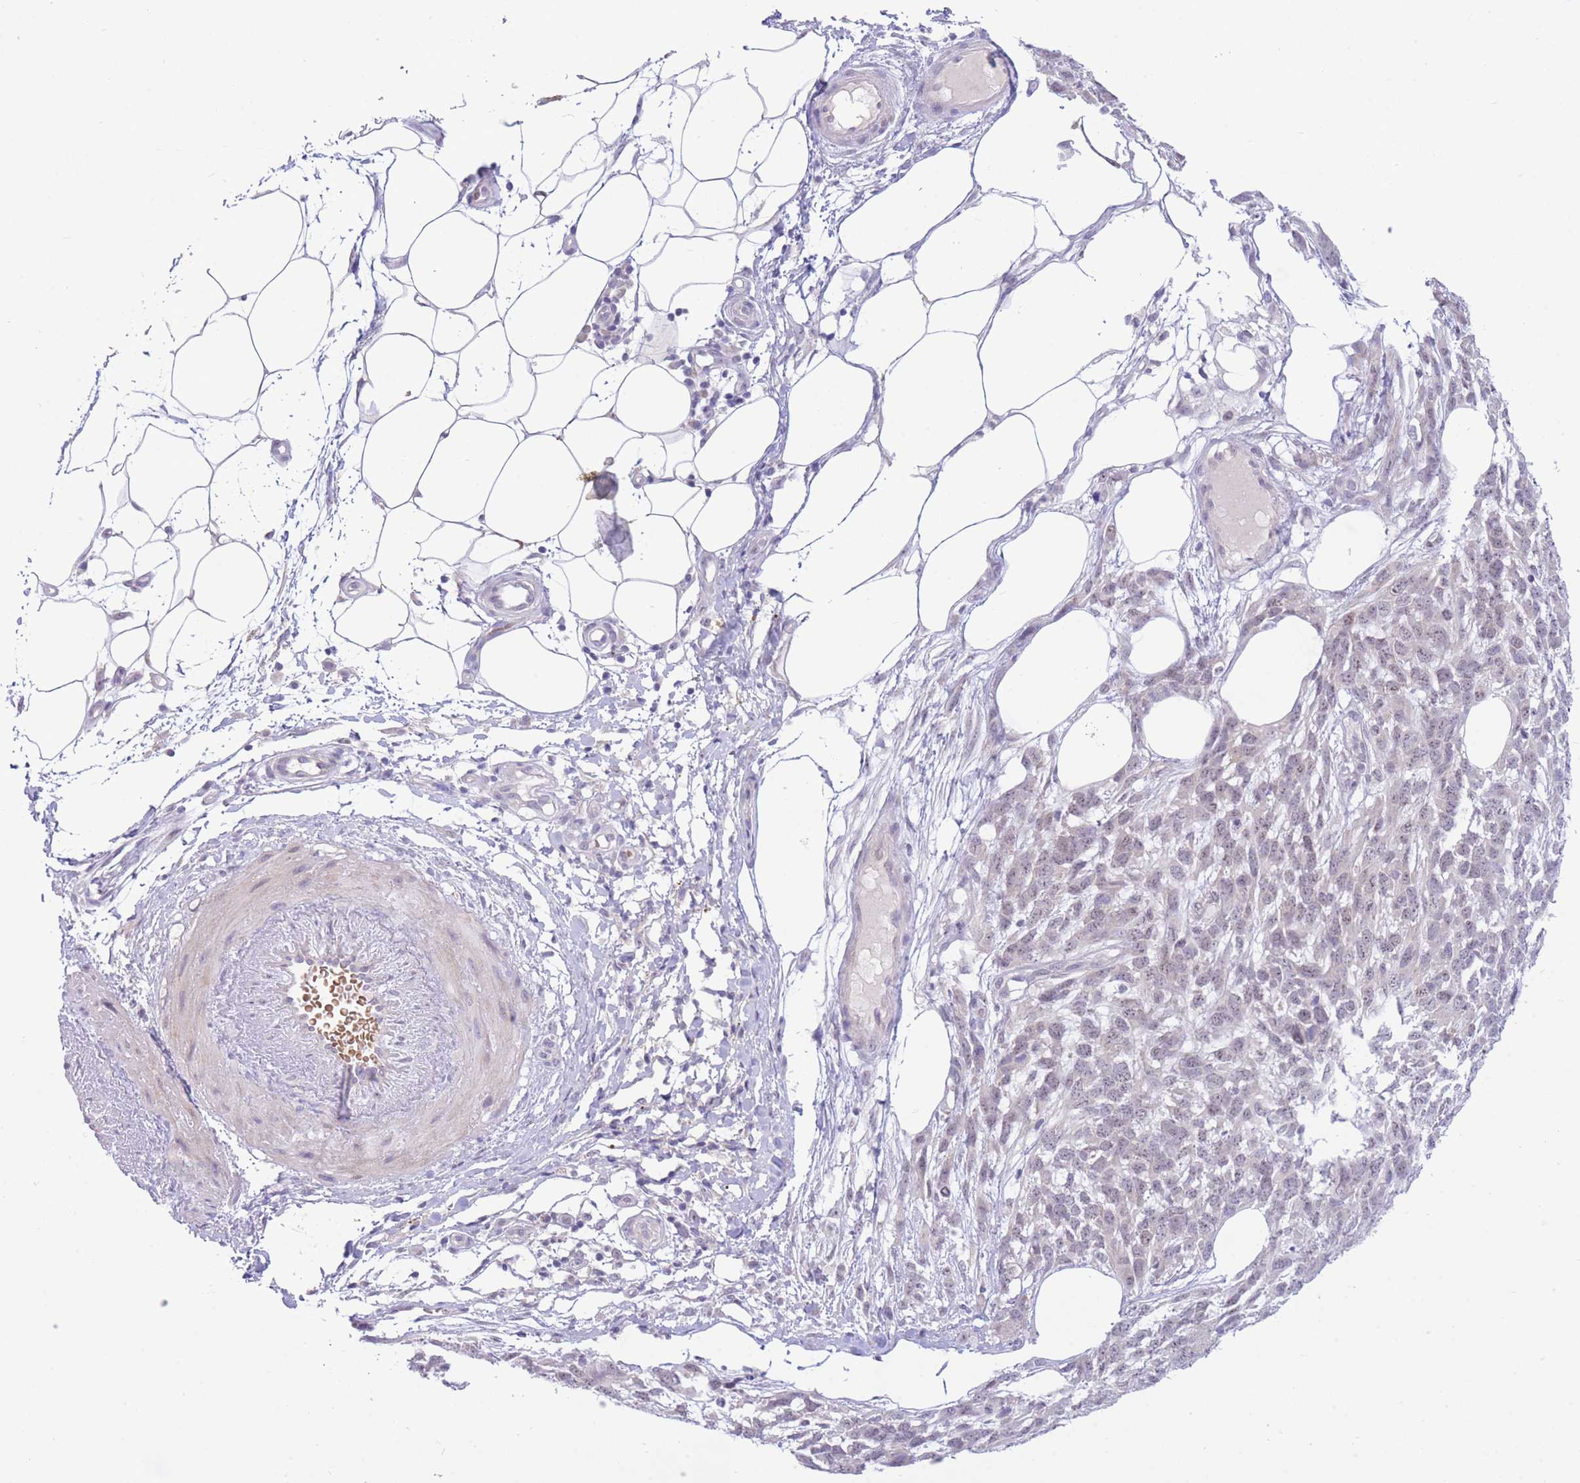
{"staining": {"intensity": "weak", "quantity": "25%-75%", "location": "nuclear"}, "tissue": "melanoma", "cell_type": "Tumor cells", "image_type": "cancer", "snomed": [{"axis": "morphology", "description": "Normal morphology"}, {"axis": "morphology", "description": "Malignant melanoma, NOS"}, {"axis": "topography", "description": "Skin"}], "caption": "This image demonstrates malignant melanoma stained with IHC to label a protein in brown. The nuclear of tumor cells show weak positivity for the protein. Nuclei are counter-stained blue.", "gene": "FBXO46", "patient": {"sex": "female", "age": 72}}